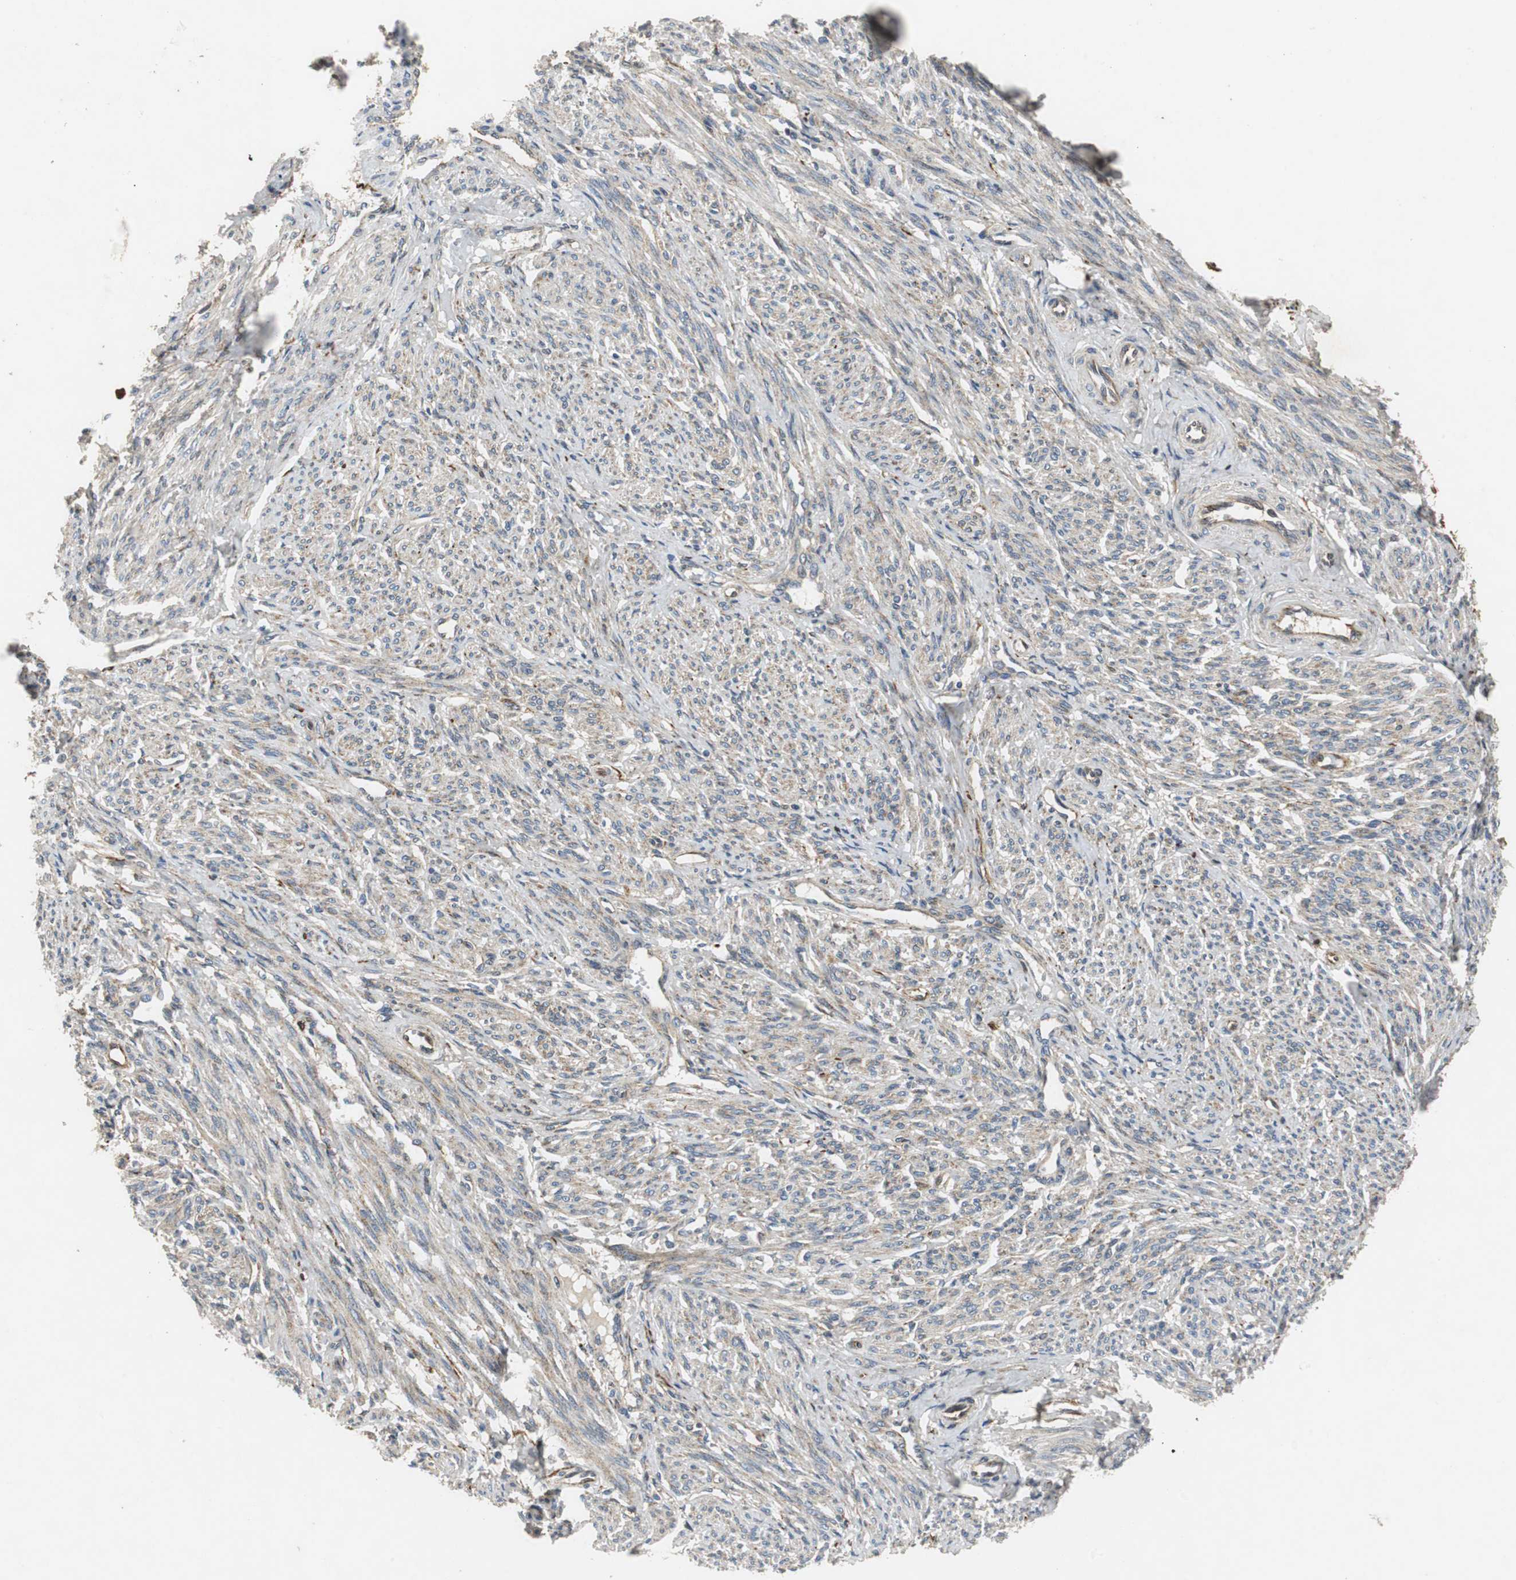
{"staining": {"intensity": "moderate", "quantity": ">75%", "location": "cytoplasmic/membranous"}, "tissue": "smooth muscle", "cell_type": "Smooth muscle cells", "image_type": "normal", "snomed": [{"axis": "morphology", "description": "Normal tissue, NOS"}, {"axis": "topography", "description": "Smooth muscle"}], "caption": "IHC of benign human smooth muscle displays medium levels of moderate cytoplasmic/membranous positivity in approximately >75% of smooth muscle cells.", "gene": "ISCU", "patient": {"sex": "female", "age": 65}}